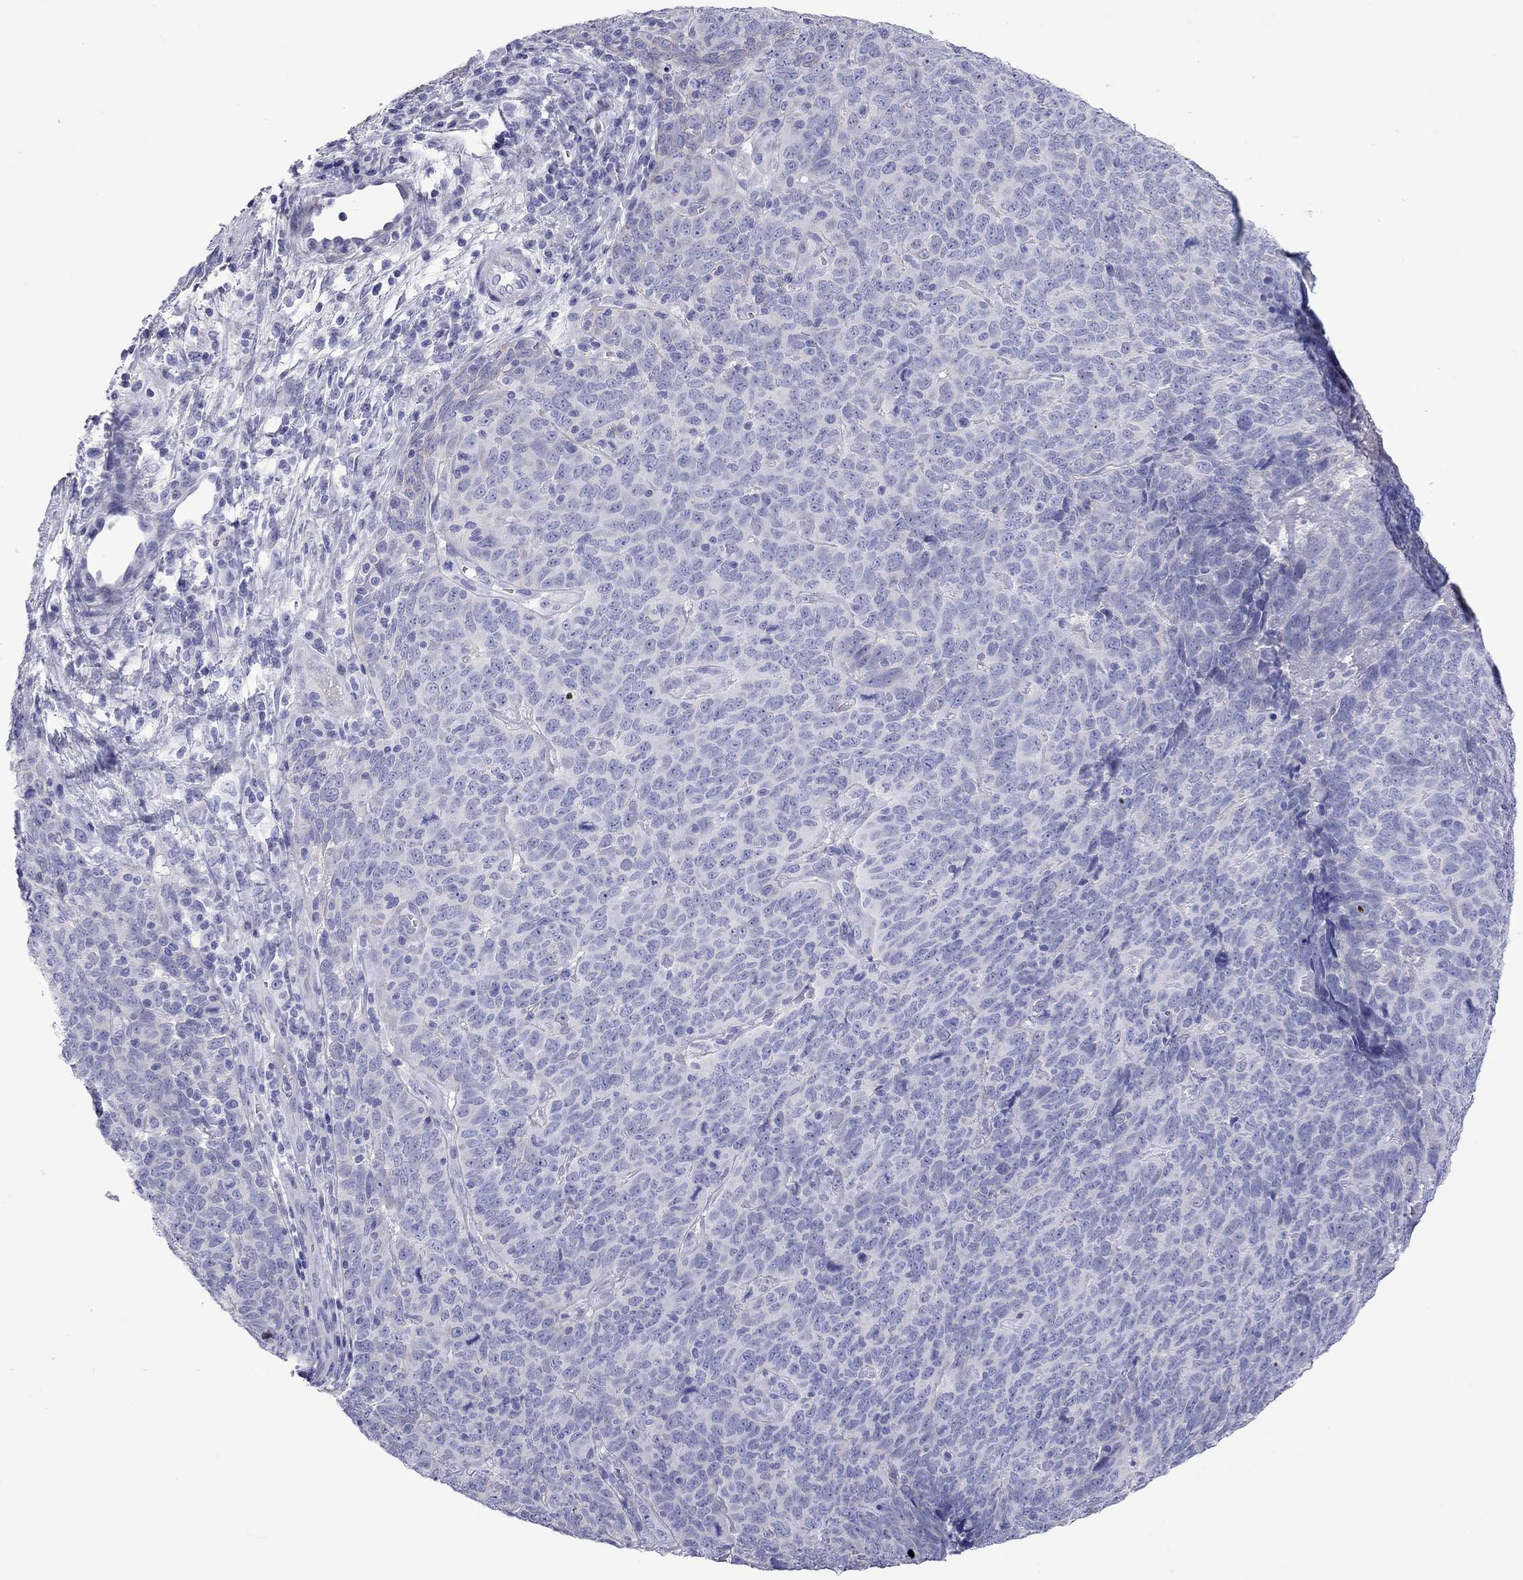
{"staining": {"intensity": "negative", "quantity": "none", "location": "none"}, "tissue": "skin cancer", "cell_type": "Tumor cells", "image_type": "cancer", "snomed": [{"axis": "morphology", "description": "Squamous cell carcinoma, NOS"}, {"axis": "topography", "description": "Skin"}, {"axis": "topography", "description": "Anal"}], "caption": "The photomicrograph reveals no staining of tumor cells in skin cancer (squamous cell carcinoma).", "gene": "CMYA5", "patient": {"sex": "female", "age": 51}}